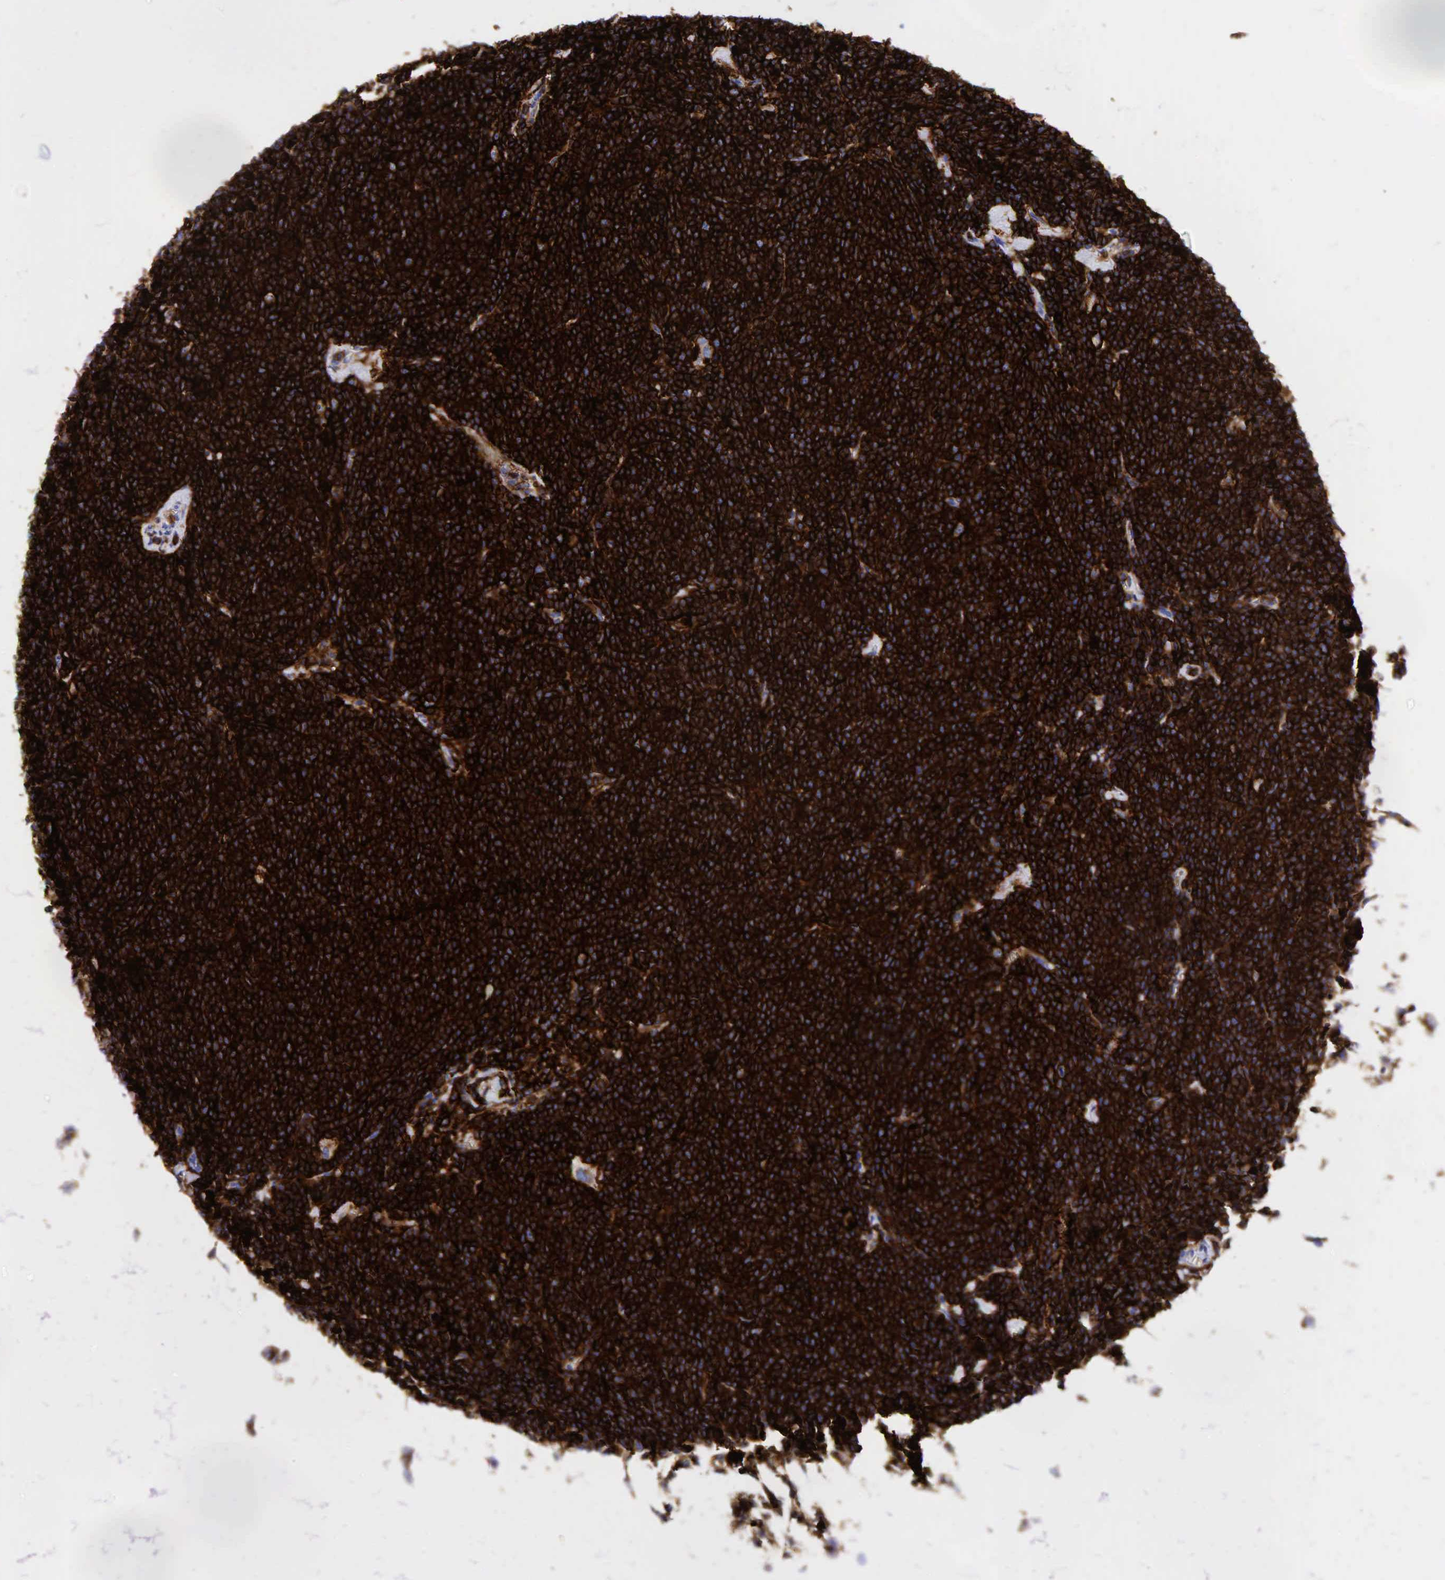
{"staining": {"intensity": "strong", "quantity": ">75%", "location": "cytoplasmic/membranous"}, "tissue": "lymphoma", "cell_type": "Tumor cells", "image_type": "cancer", "snomed": [{"axis": "morphology", "description": "Malignant lymphoma, non-Hodgkin's type, Low grade"}, {"axis": "topography", "description": "Lymph node"}], "caption": "Protein expression by IHC demonstrates strong cytoplasmic/membranous expression in approximately >75% of tumor cells in lymphoma. The protein is shown in brown color, while the nuclei are stained blue.", "gene": "CD44", "patient": {"sex": "male", "age": 65}}